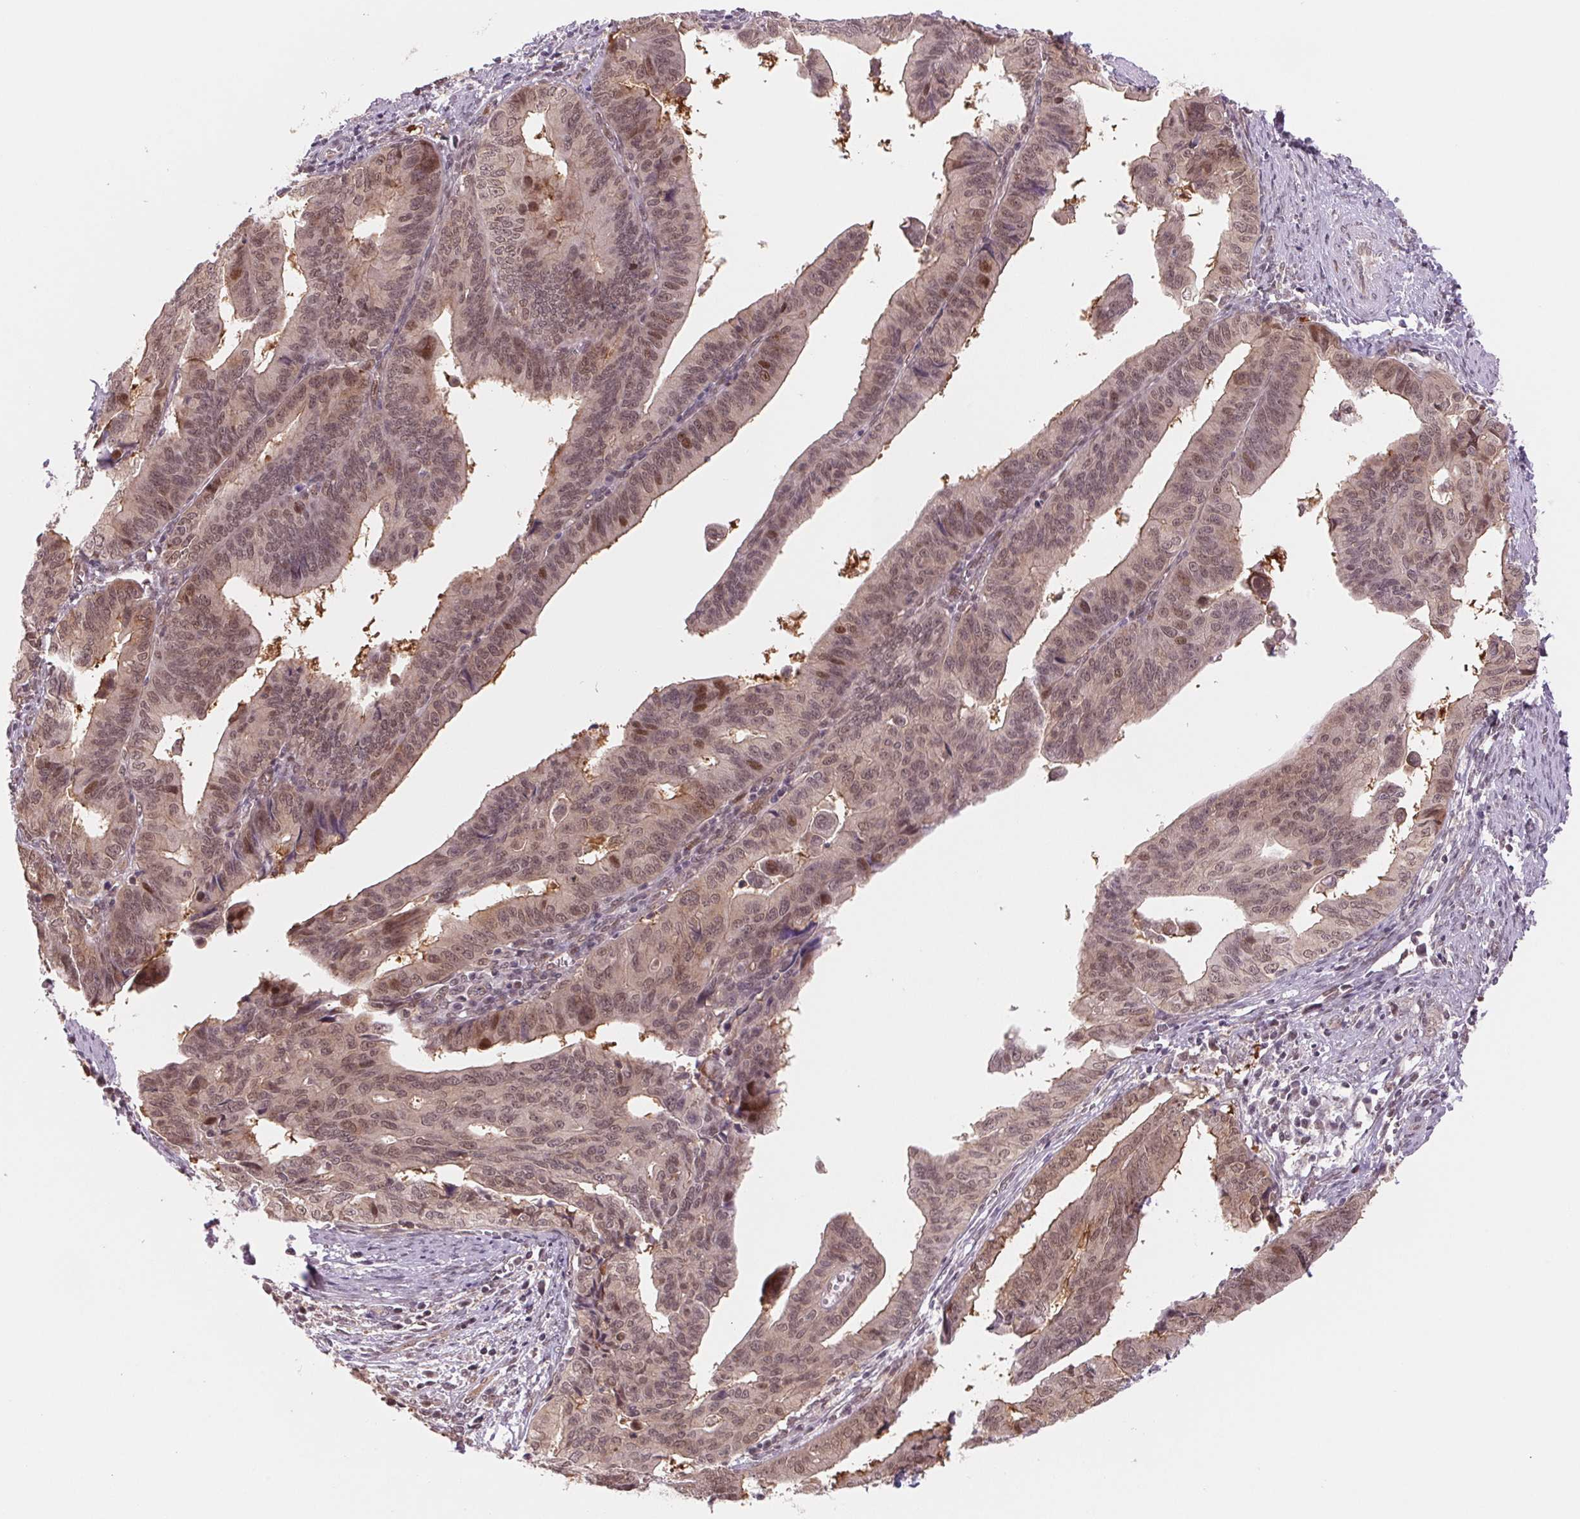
{"staining": {"intensity": "weak", "quantity": ">75%", "location": "cytoplasmic/membranous,nuclear"}, "tissue": "endometrial cancer", "cell_type": "Tumor cells", "image_type": "cancer", "snomed": [{"axis": "morphology", "description": "Adenocarcinoma, NOS"}, {"axis": "topography", "description": "Endometrium"}], "caption": "Immunohistochemical staining of endometrial cancer displays weak cytoplasmic/membranous and nuclear protein expression in about >75% of tumor cells. The staining is performed using DAB (3,3'-diaminobenzidine) brown chromogen to label protein expression. The nuclei are counter-stained blue using hematoxylin.", "gene": "DNAJB6", "patient": {"sex": "female", "age": 65}}